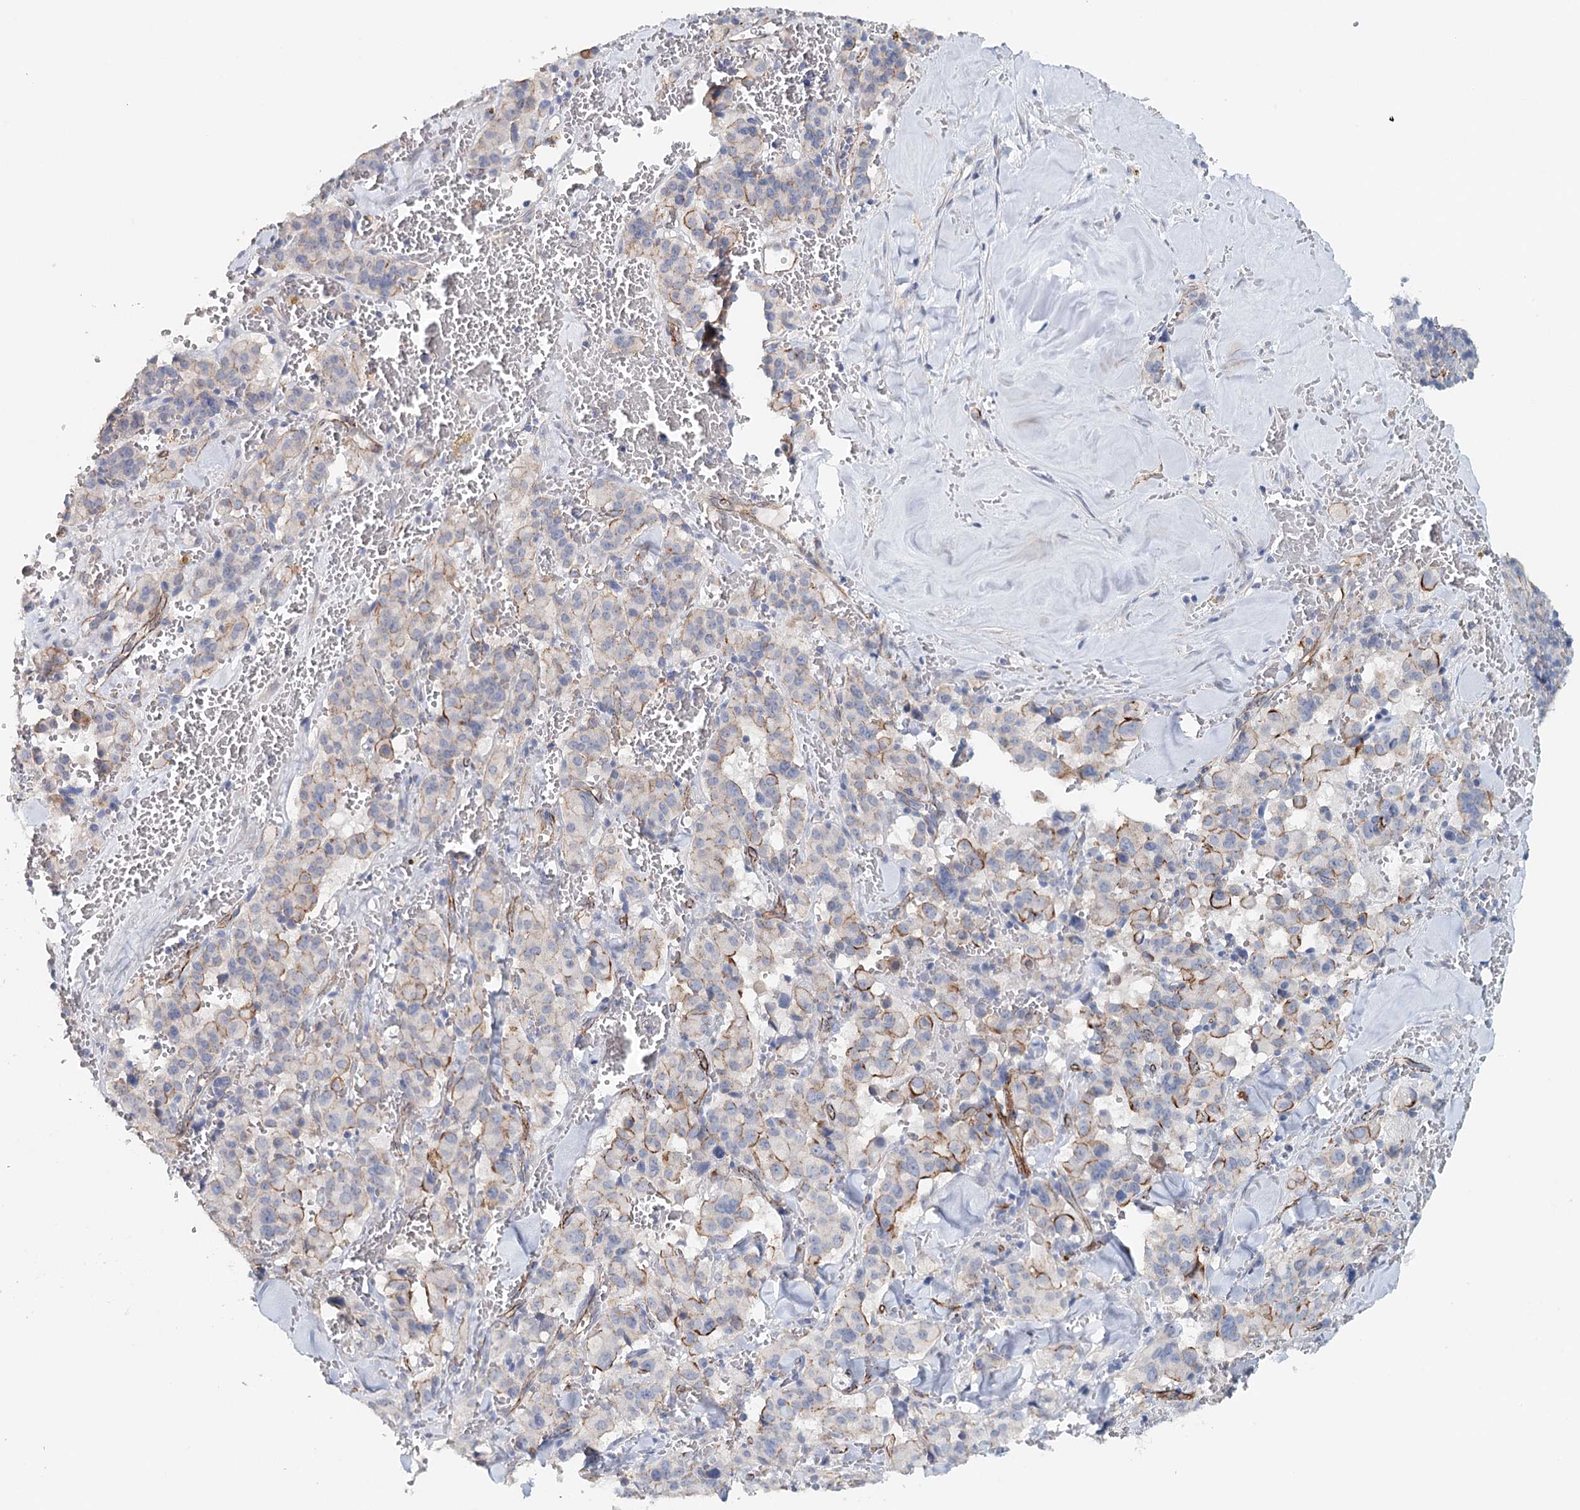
{"staining": {"intensity": "moderate", "quantity": "<25%", "location": "cytoplasmic/membranous"}, "tissue": "pancreatic cancer", "cell_type": "Tumor cells", "image_type": "cancer", "snomed": [{"axis": "morphology", "description": "Adenocarcinoma, NOS"}, {"axis": "topography", "description": "Pancreas"}], "caption": "Pancreatic adenocarcinoma stained with a protein marker reveals moderate staining in tumor cells.", "gene": "SYNPO", "patient": {"sex": "male", "age": 65}}